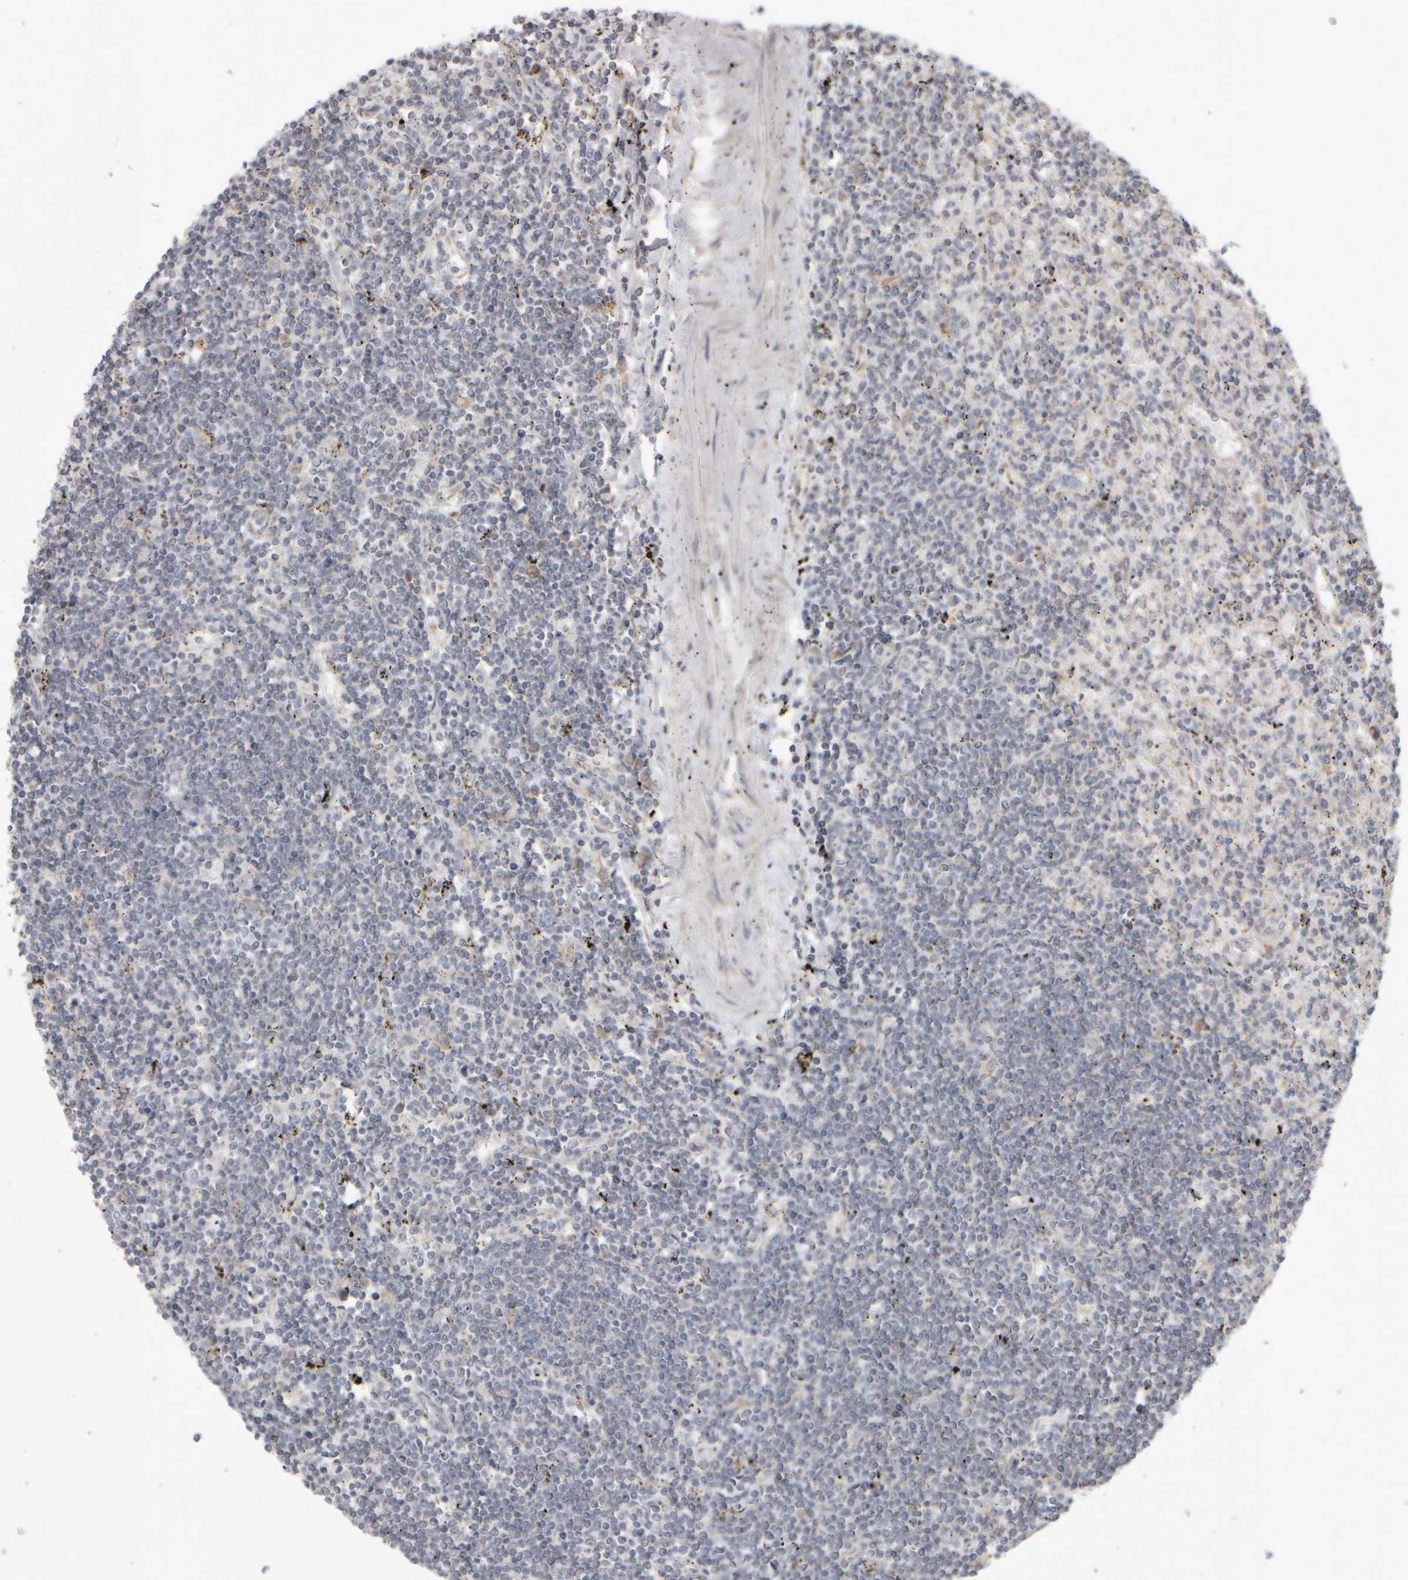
{"staining": {"intensity": "negative", "quantity": "none", "location": "none"}, "tissue": "lymphoma", "cell_type": "Tumor cells", "image_type": "cancer", "snomed": [{"axis": "morphology", "description": "Malignant lymphoma, non-Hodgkin's type, Low grade"}, {"axis": "topography", "description": "Spleen"}], "caption": "There is no significant expression in tumor cells of lymphoma.", "gene": "SCO1", "patient": {"sex": "male", "age": 76}}